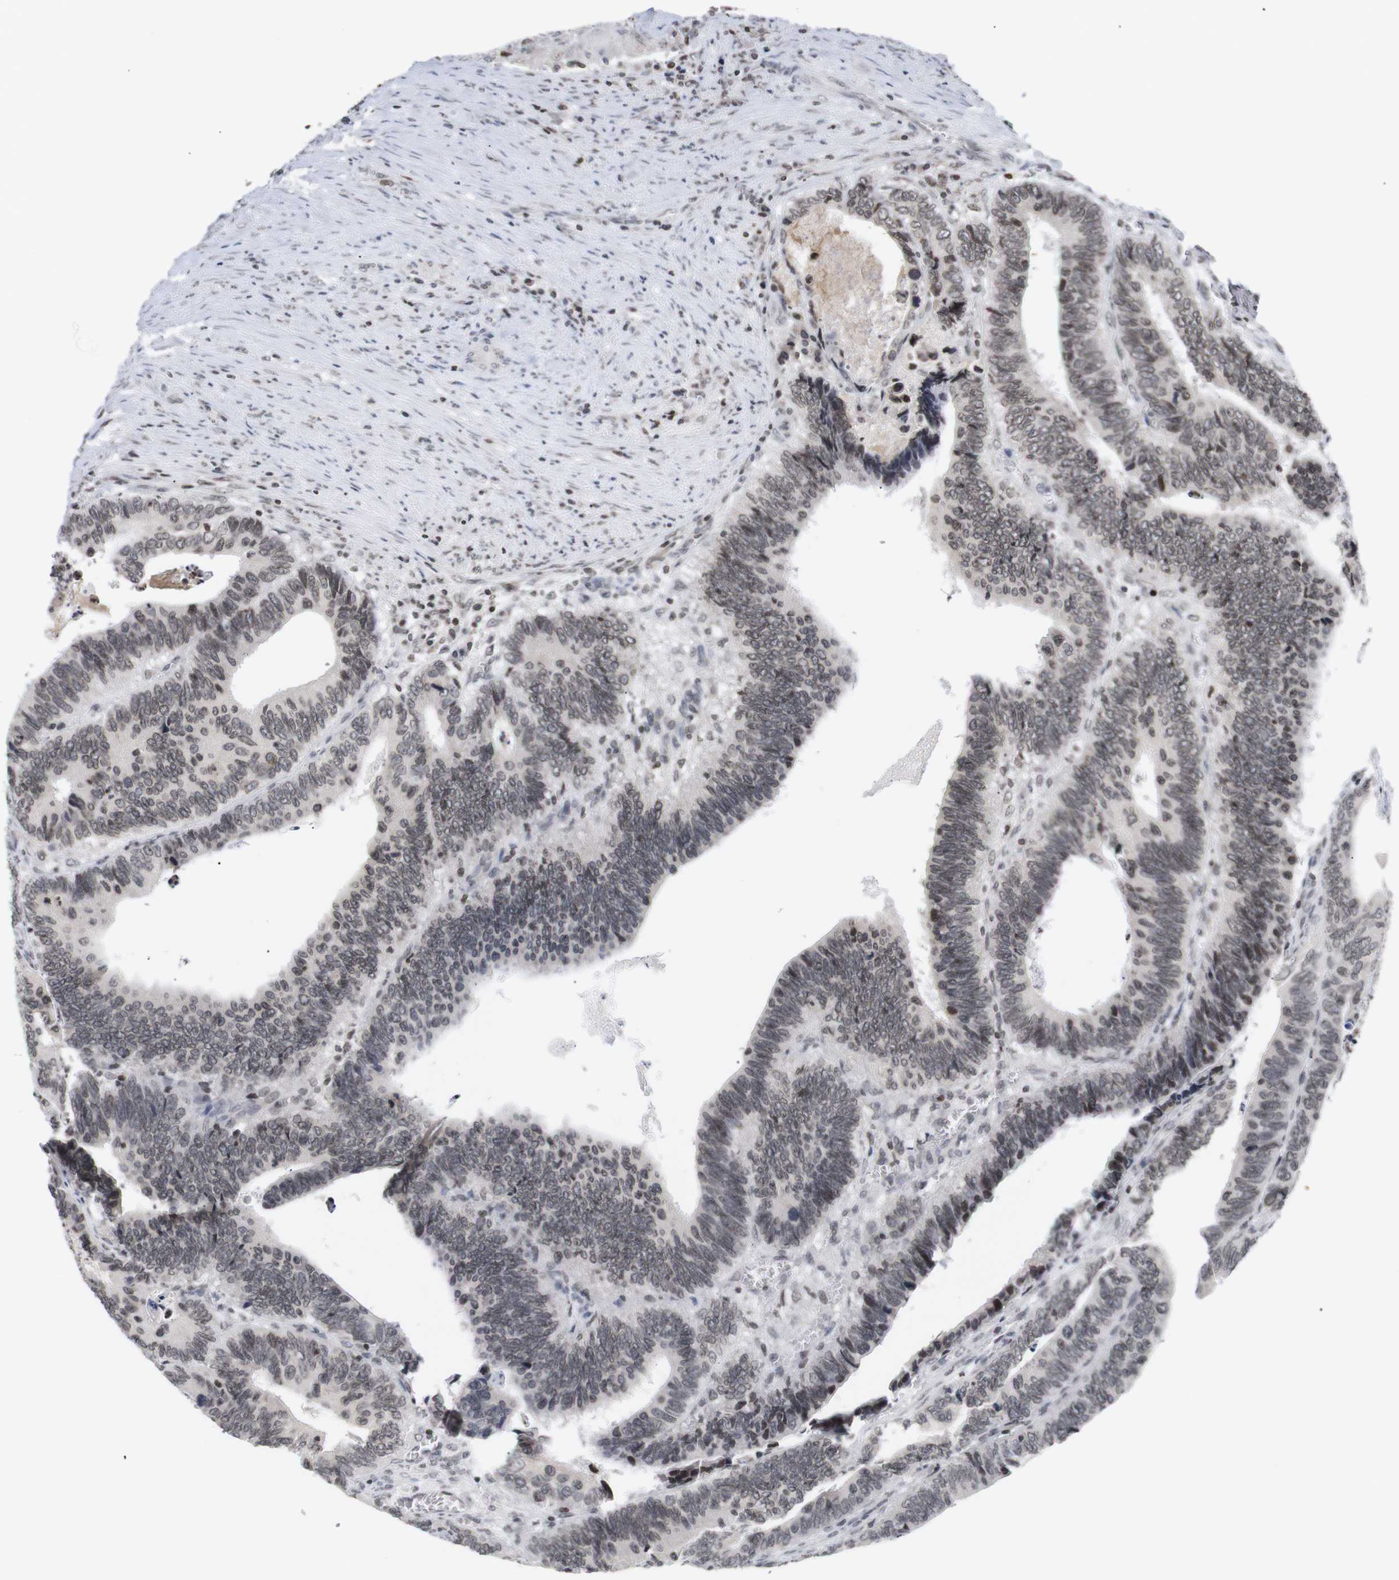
{"staining": {"intensity": "moderate", "quantity": ">75%", "location": "nuclear"}, "tissue": "colorectal cancer", "cell_type": "Tumor cells", "image_type": "cancer", "snomed": [{"axis": "morphology", "description": "Adenocarcinoma, NOS"}, {"axis": "topography", "description": "Colon"}], "caption": "Immunohistochemistry image of adenocarcinoma (colorectal) stained for a protein (brown), which shows medium levels of moderate nuclear positivity in approximately >75% of tumor cells.", "gene": "ETV5", "patient": {"sex": "male", "age": 72}}